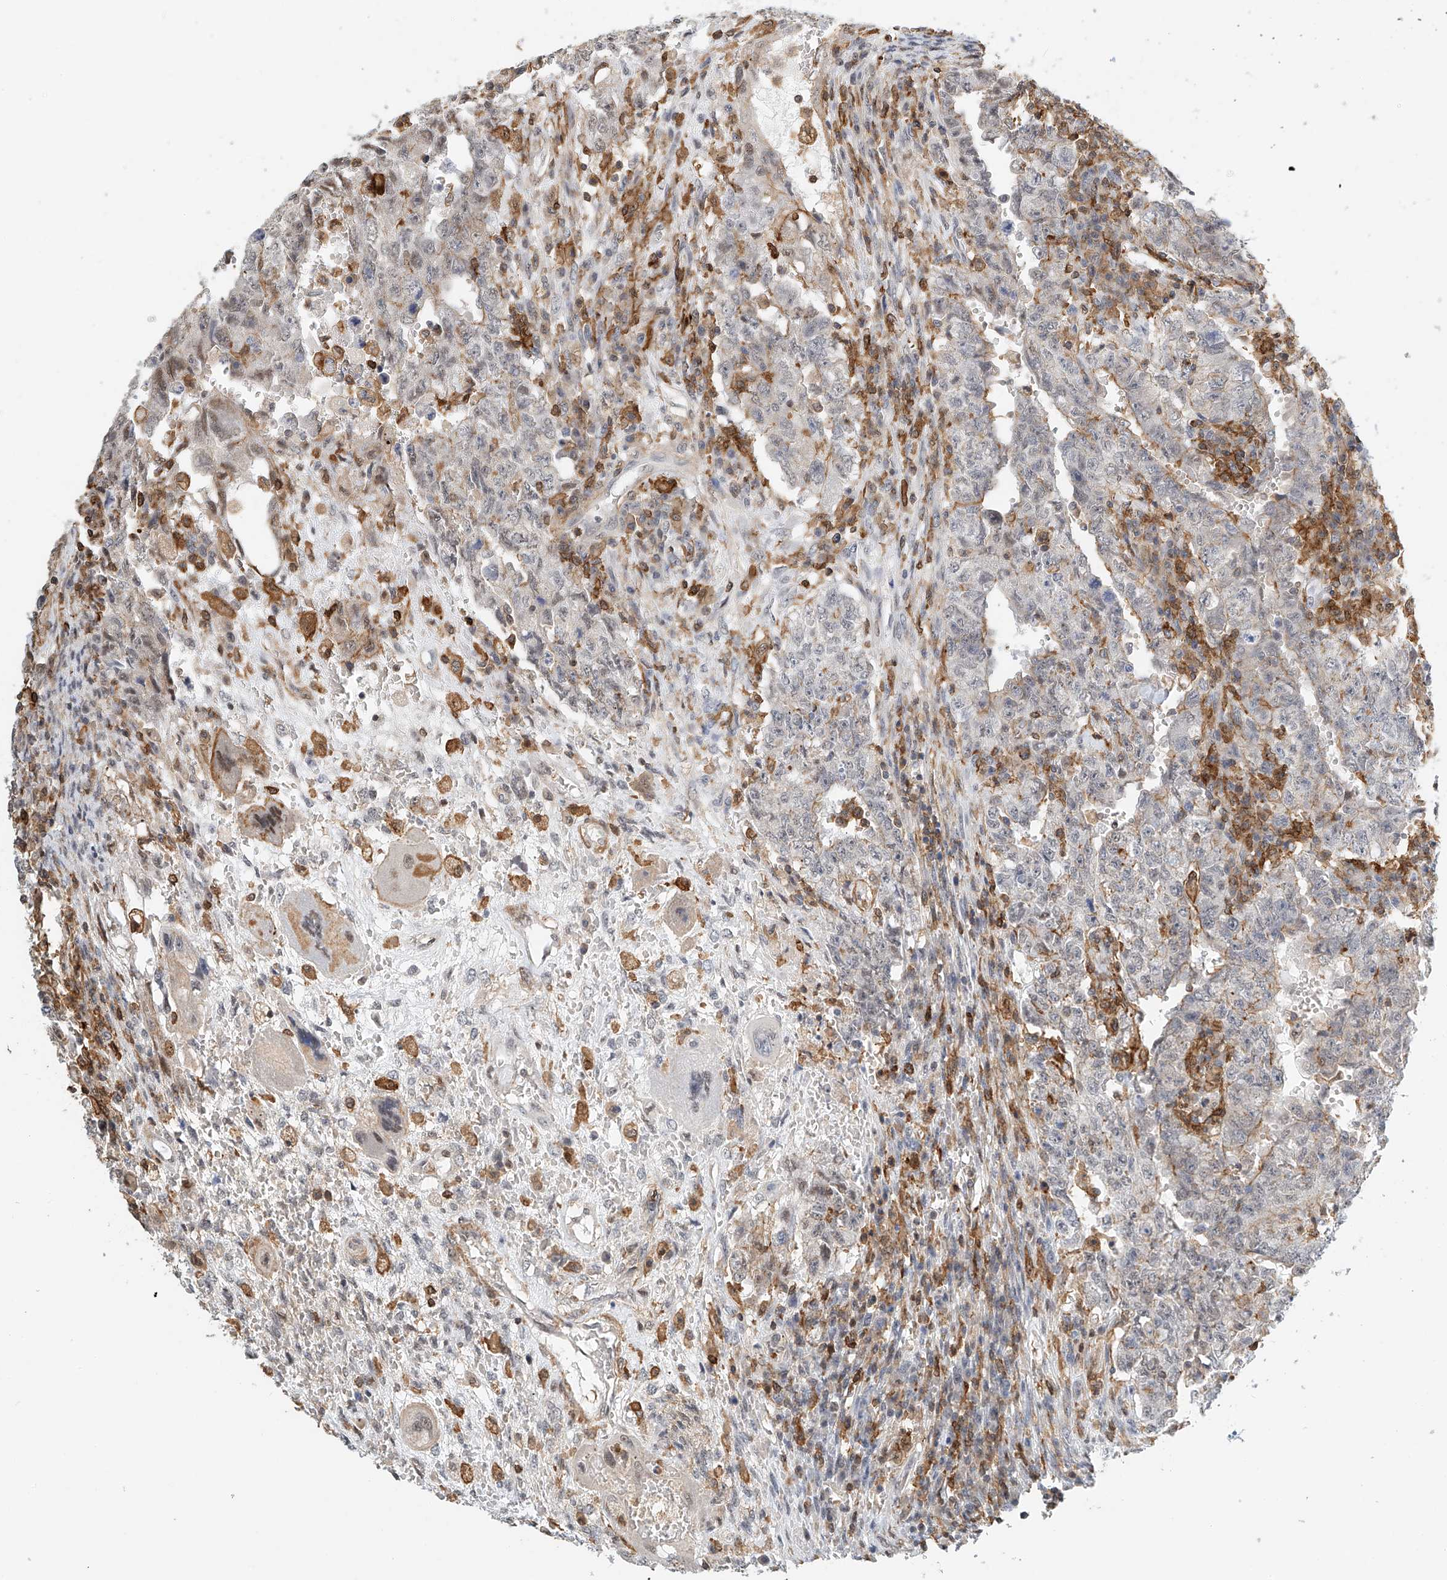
{"staining": {"intensity": "negative", "quantity": "none", "location": "none"}, "tissue": "testis cancer", "cell_type": "Tumor cells", "image_type": "cancer", "snomed": [{"axis": "morphology", "description": "Carcinoma, Embryonal, NOS"}, {"axis": "topography", "description": "Testis"}], "caption": "Human testis cancer (embryonal carcinoma) stained for a protein using immunohistochemistry shows no staining in tumor cells.", "gene": "MICAL1", "patient": {"sex": "male", "age": 26}}